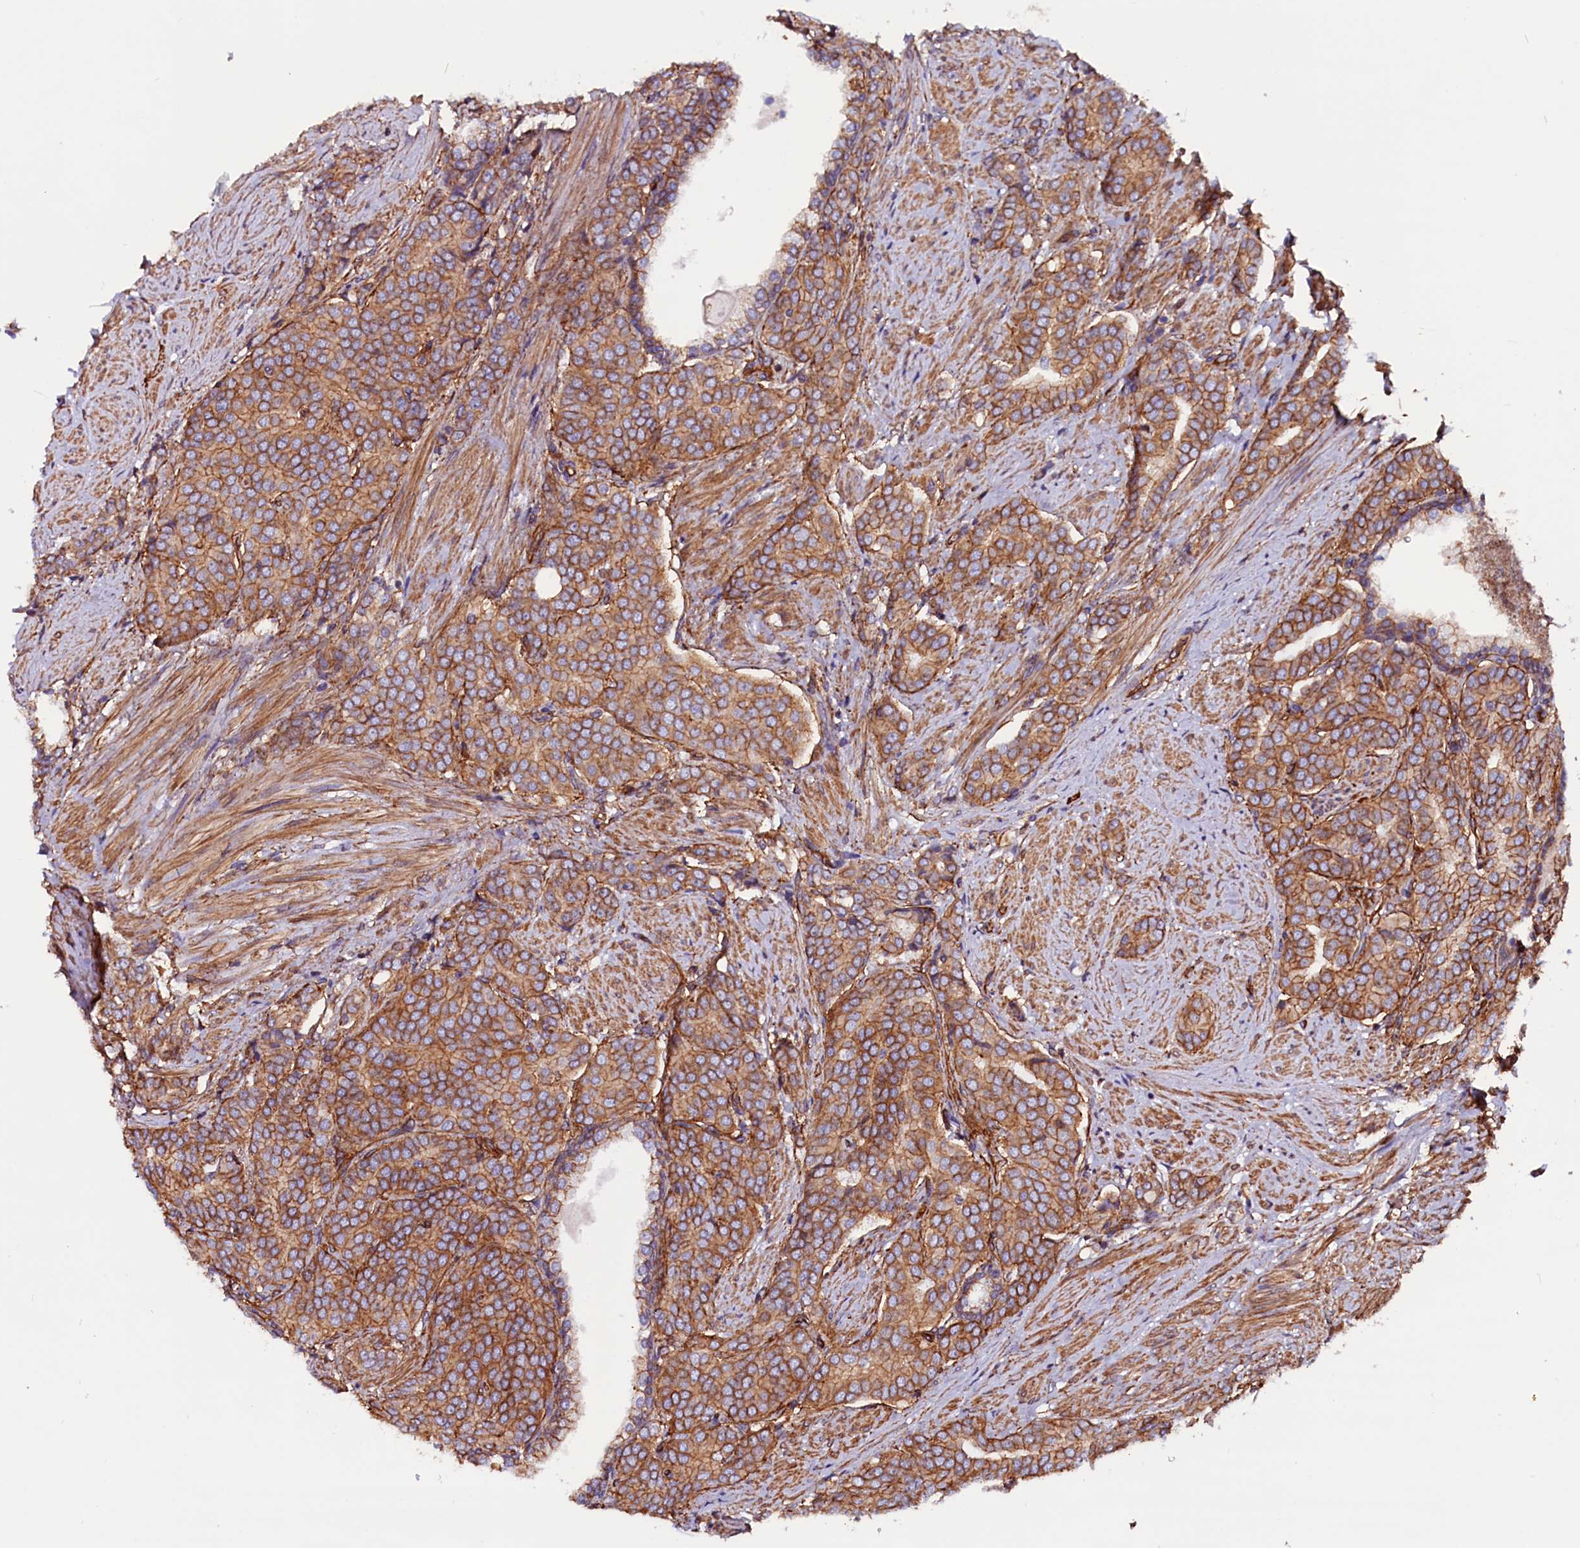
{"staining": {"intensity": "moderate", "quantity": ">75%", "location": "cytoplasmic/membranous"}, "tissue": "prostate cancer", "cell_type": "Tumor cells", "image_type": "cancer", "snomed": [{"axis": "morphology", "description": "Adenocarcinoma, High grade"}, {"axis": "topography", "description": "Prostate"}], "caption": "Immunohistochemical staining of human prostate adenocarcinoma (high-grade) exhibits moderate cytoplasmic/membranous protein staining in approximately >75% of tumor cells. (Brightfield microscopy of DAB IHC at high magnification).", "gene": "ZNF749", "patient": {"sex": "male", "age": 67}}